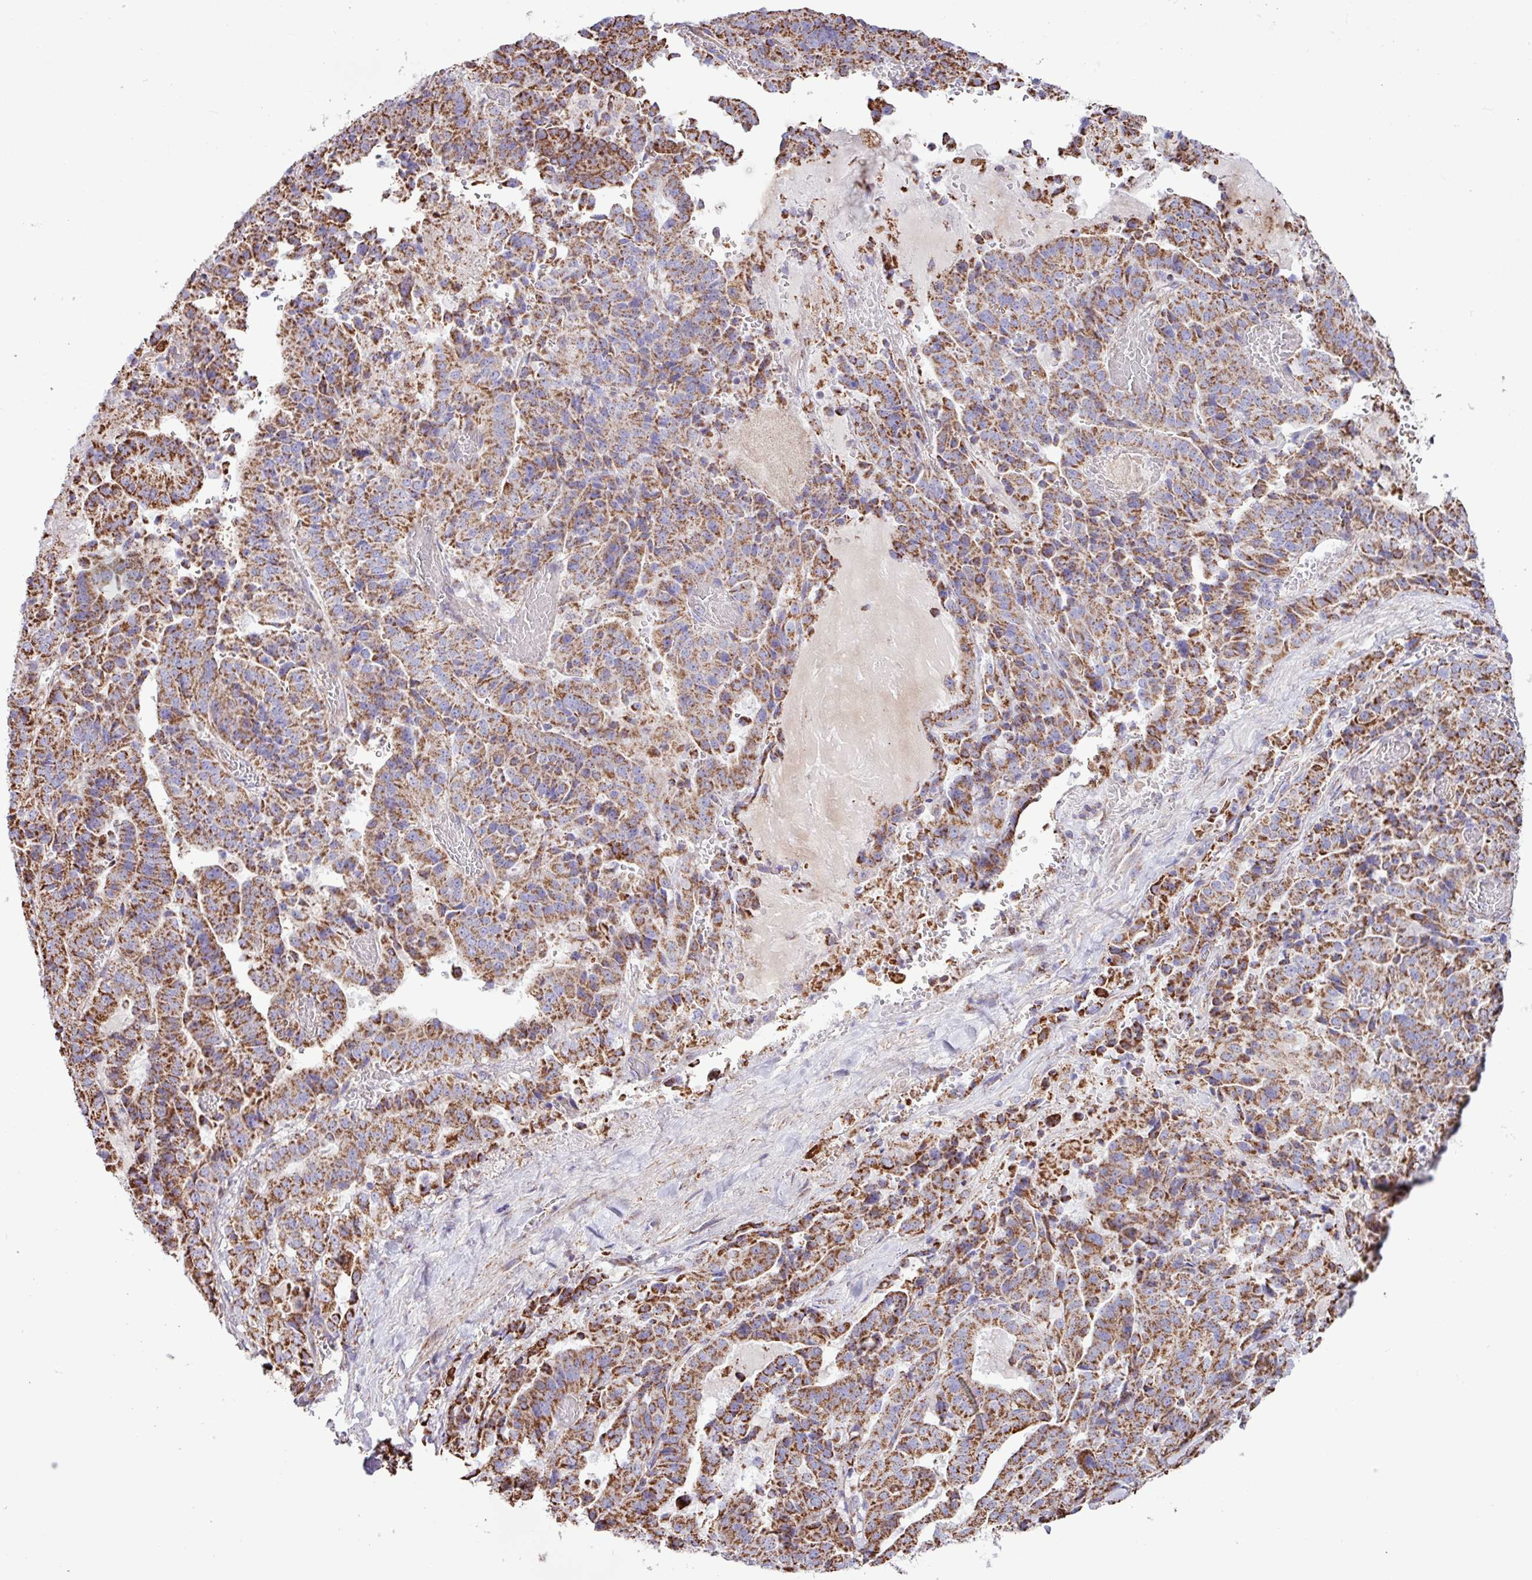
{"staining": {"intensity": "strong", "quantity": ">75%", "location": "cytoplasmic/membranous"}, "tissue": "stomach cancer", "cell_type": "Tumor cells", "image_type": "cancer", "snomed": [{"axis": "morphology", "description": "Adenocarcinoma, NOS"}, {"axis": "topography", "description": "Stomach"}], "caption": "A high amount of strong cytoplasmic/membranous expression is seen in approximately >75% of tumor cells in stomach adenocarcinoma tissue.", "gene": "RTL3", "patient": {"sex": "male", "age": 48}}